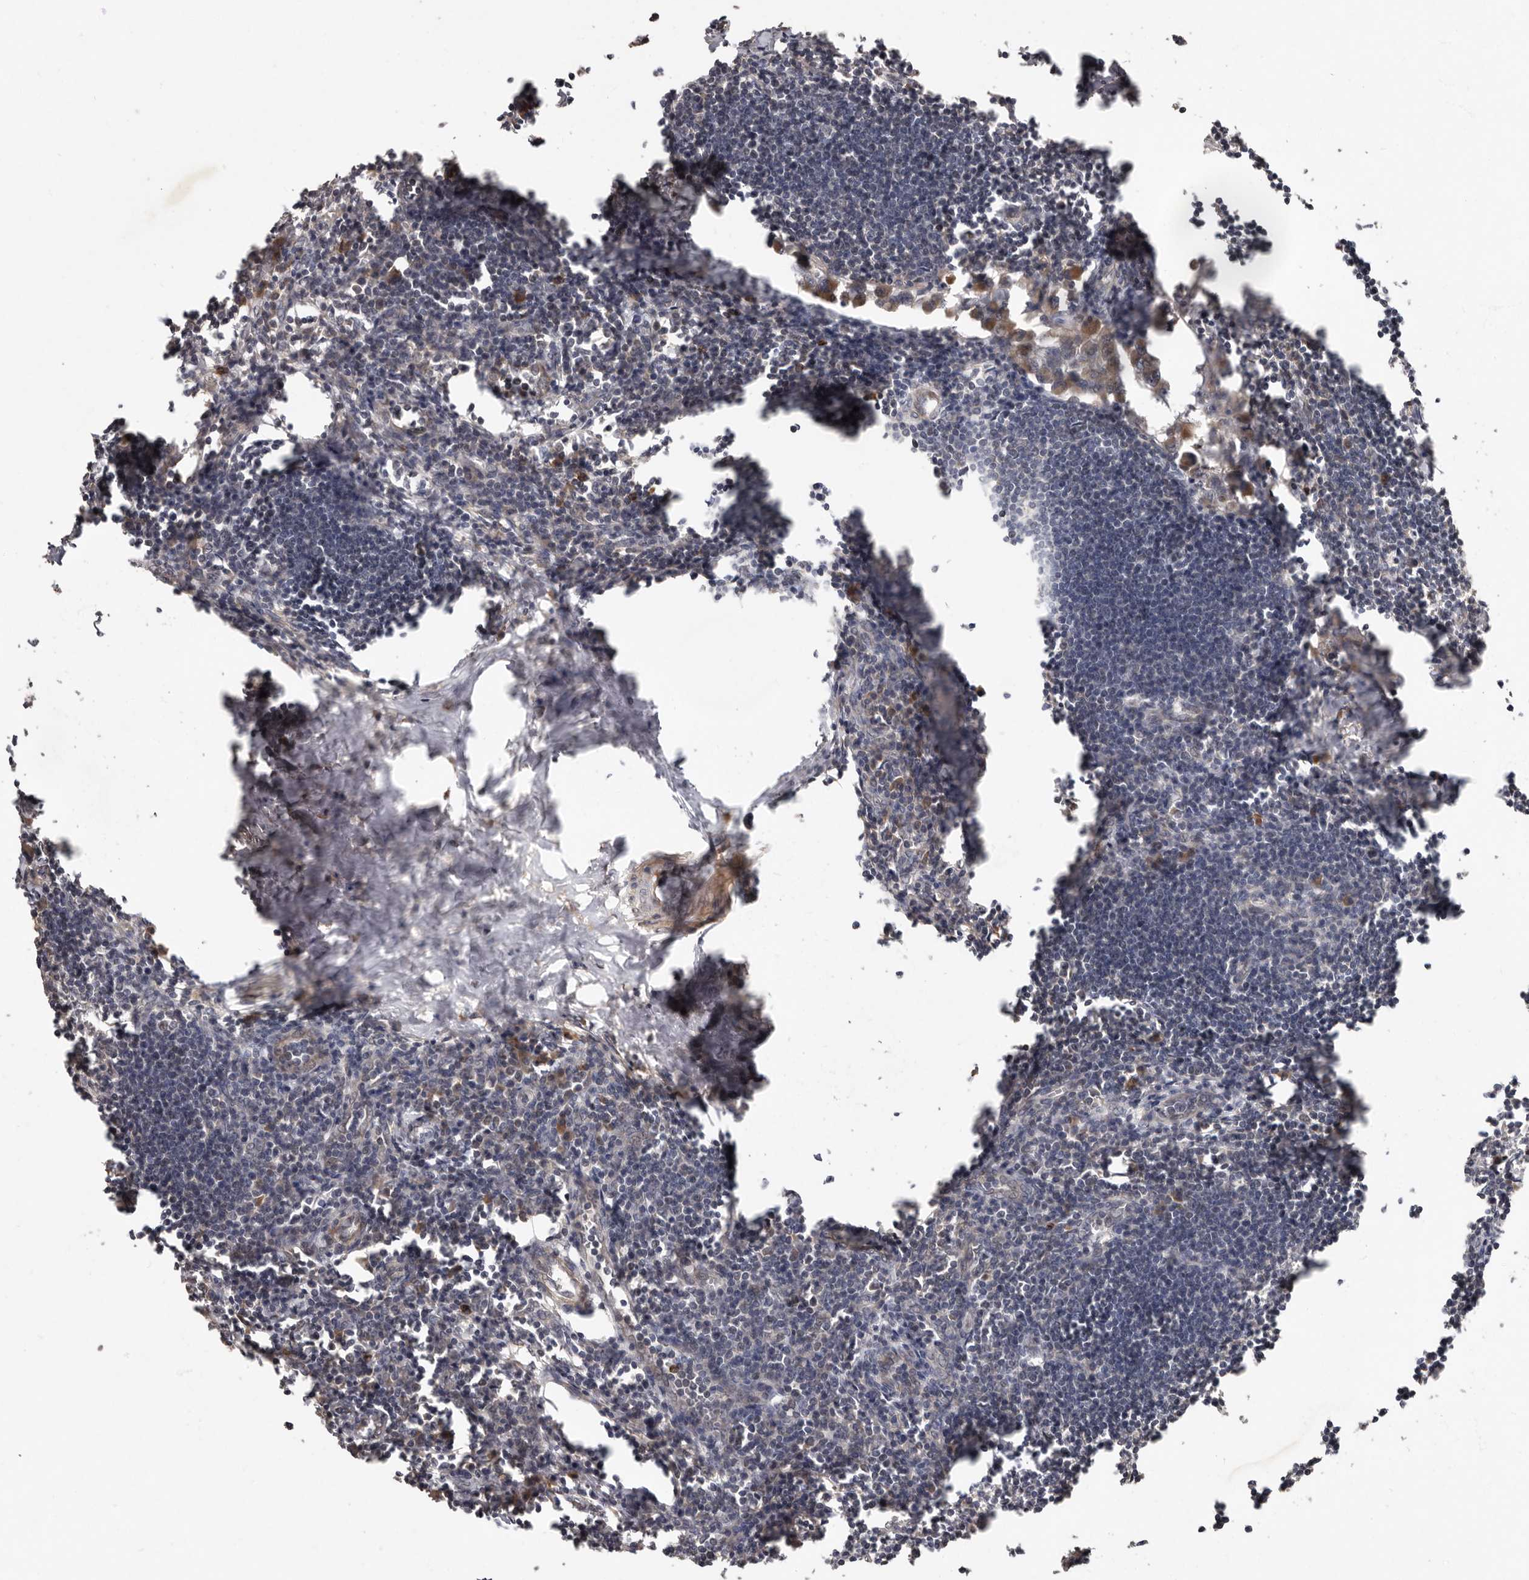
{"staining": {"intensity": "moderate", "quantity": "<25%", "location": "cytoplasmic/membranous"}, "tissue": "lymph node", "cell_type": "Germinal center cells", "image_type": "normal", "snomed": [{"axis": "morphology", "description": "Normal tissue, NOS"}, {"axis": "morphology", "description": "Malignant melanoma, Metastatic site"}, {"axis": "topography", "description": "Lymph node"}], "caption": "The photomicrograph reveals immunohistochemical staining of unremarkable lymph node. There is moderate cytoplasmic/membranous staining is seen in approximately <25% of germinal center cells.", "gene": "KIF26B", "patient": {"sex": "male", "age": 41}}